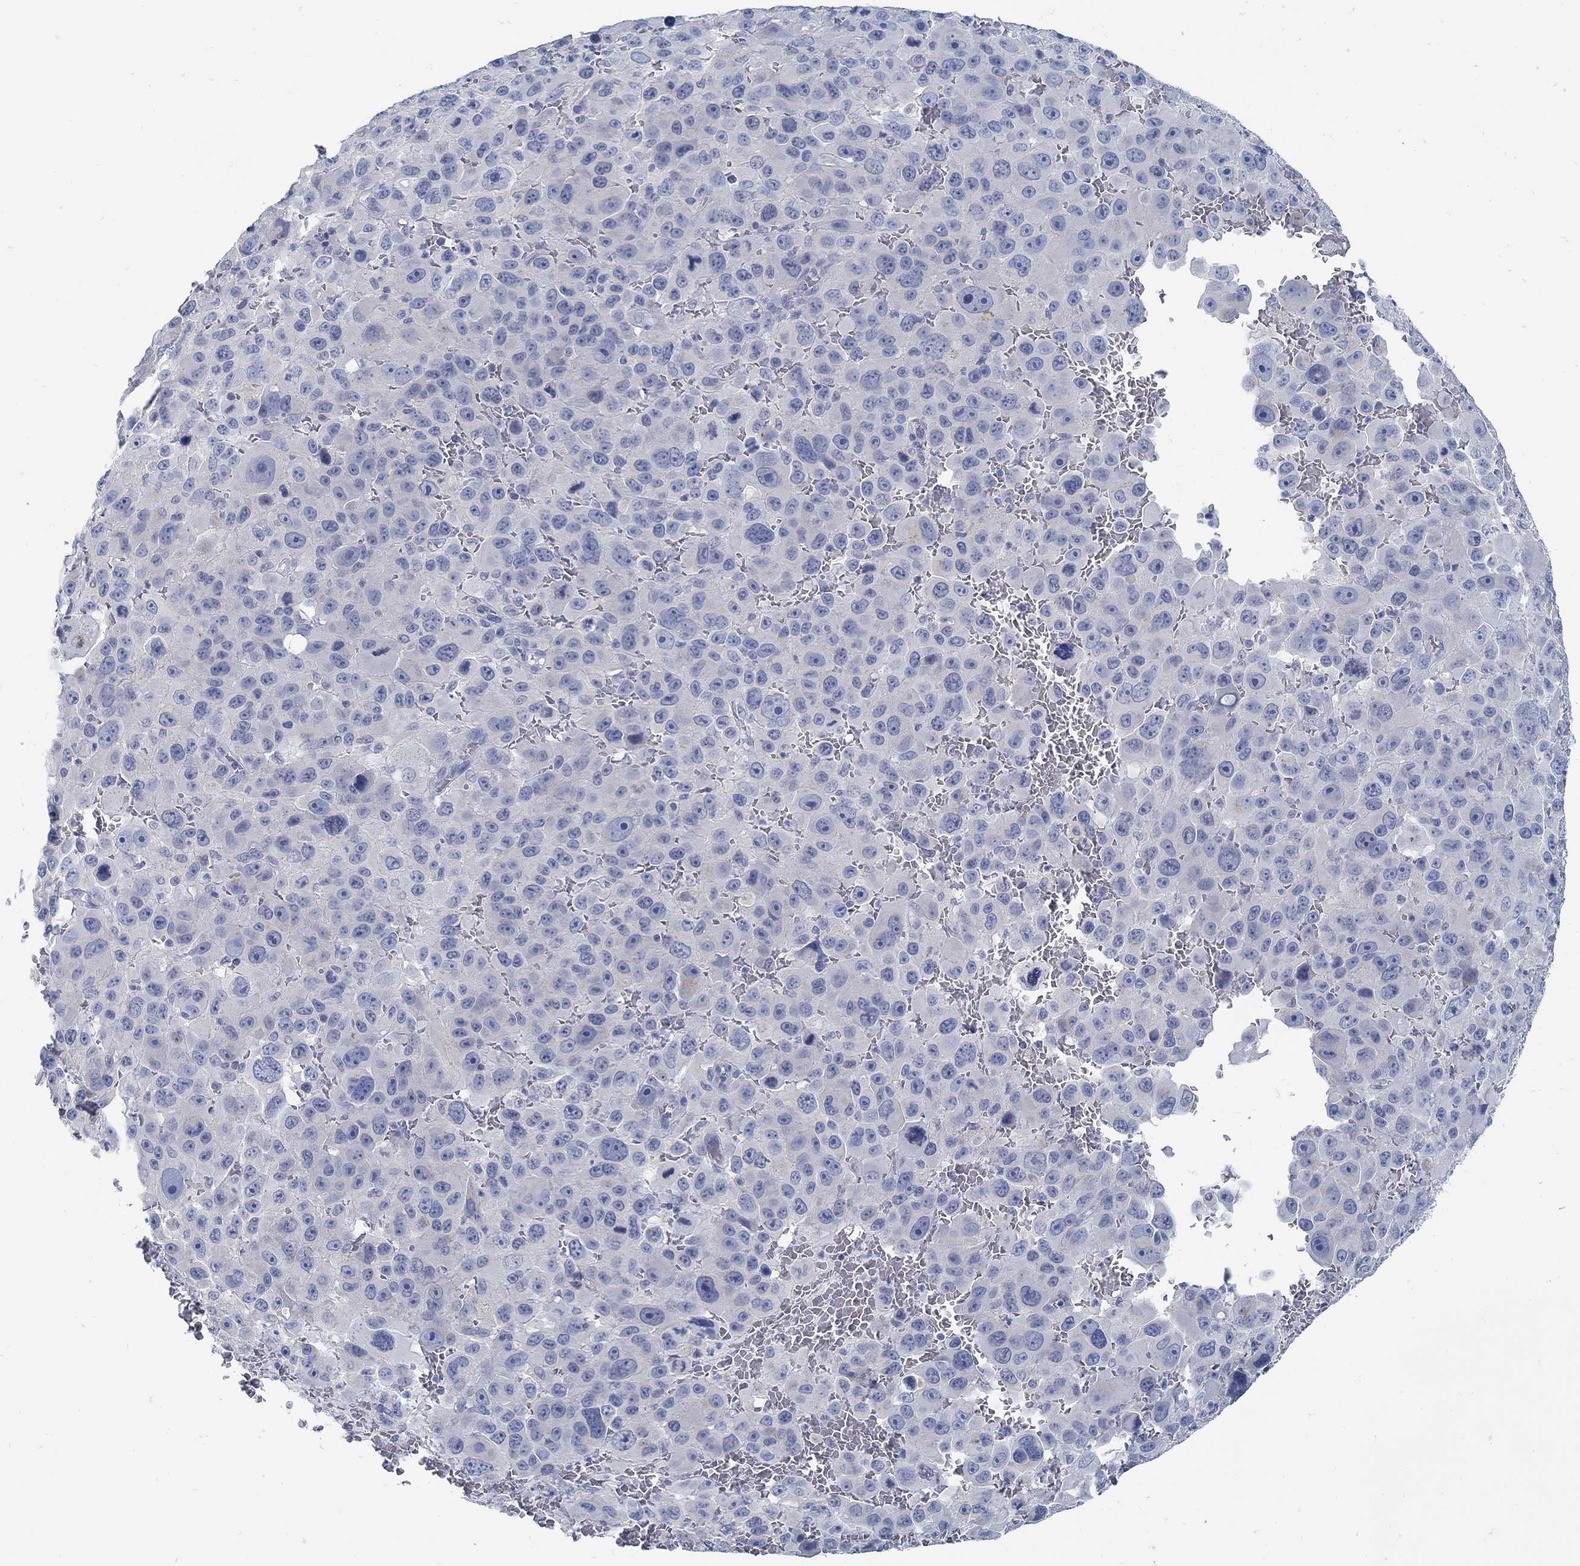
{"staining": {"intensity": "negative", "quantity": "none", "location": "none"}, "tissue": "melanoma", "cell_type": "Tumor cells", "image_type": "cancer", "snomed": [{"axis": "morphology", "description": "Malignant melanoma, NOS"}, {"axis": "topography", "description": "Skin"}], "caption": "High power microscopy image of an immunohistochemistry (IHC) image of malignant melanoma, revealing no significant expression in tumor cells.", "gene": "ZFAND4", "patient": {"sex": "female", "age": 91}}